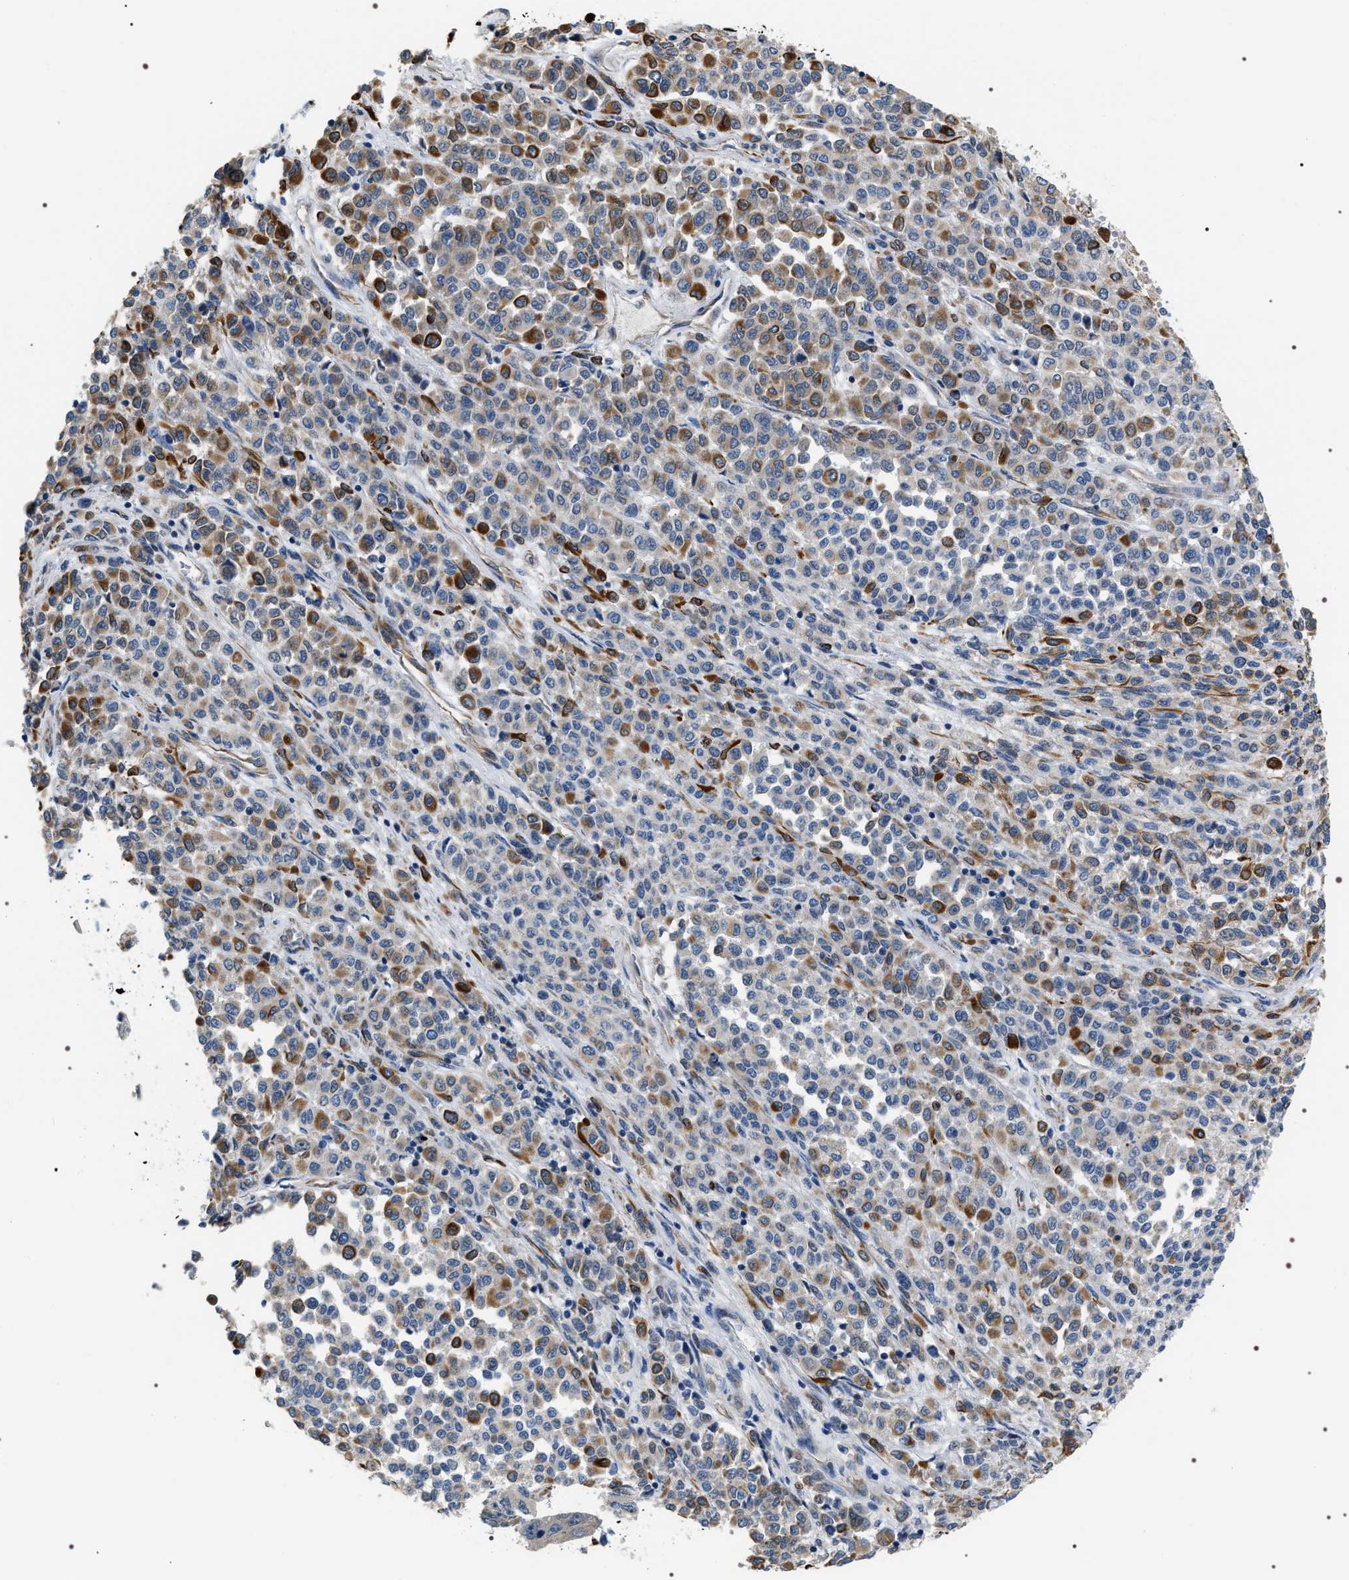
{"staining": {"intensity": "strong", "quantity": "<25%", "location": "cytoplasmic/membranous"}, "tissue": "melanoma", "cell_type": "Tumor cells", "image_type": "cancer", "snomed": [{"axis": "morphology", "description": "Malignant melanoma, Metastatic site"}, {"axis": "topography", "description": "Pancreas"}], "caption": "This micrograph demonstrates IHC staining of human malignant melanoma (metastatic site), with medium strong cytoplasmic/membranous expression in approximately <25% of tumor cells.", "gene": "PKD1L1", "patient": {"sex": "female", "age": 30}}